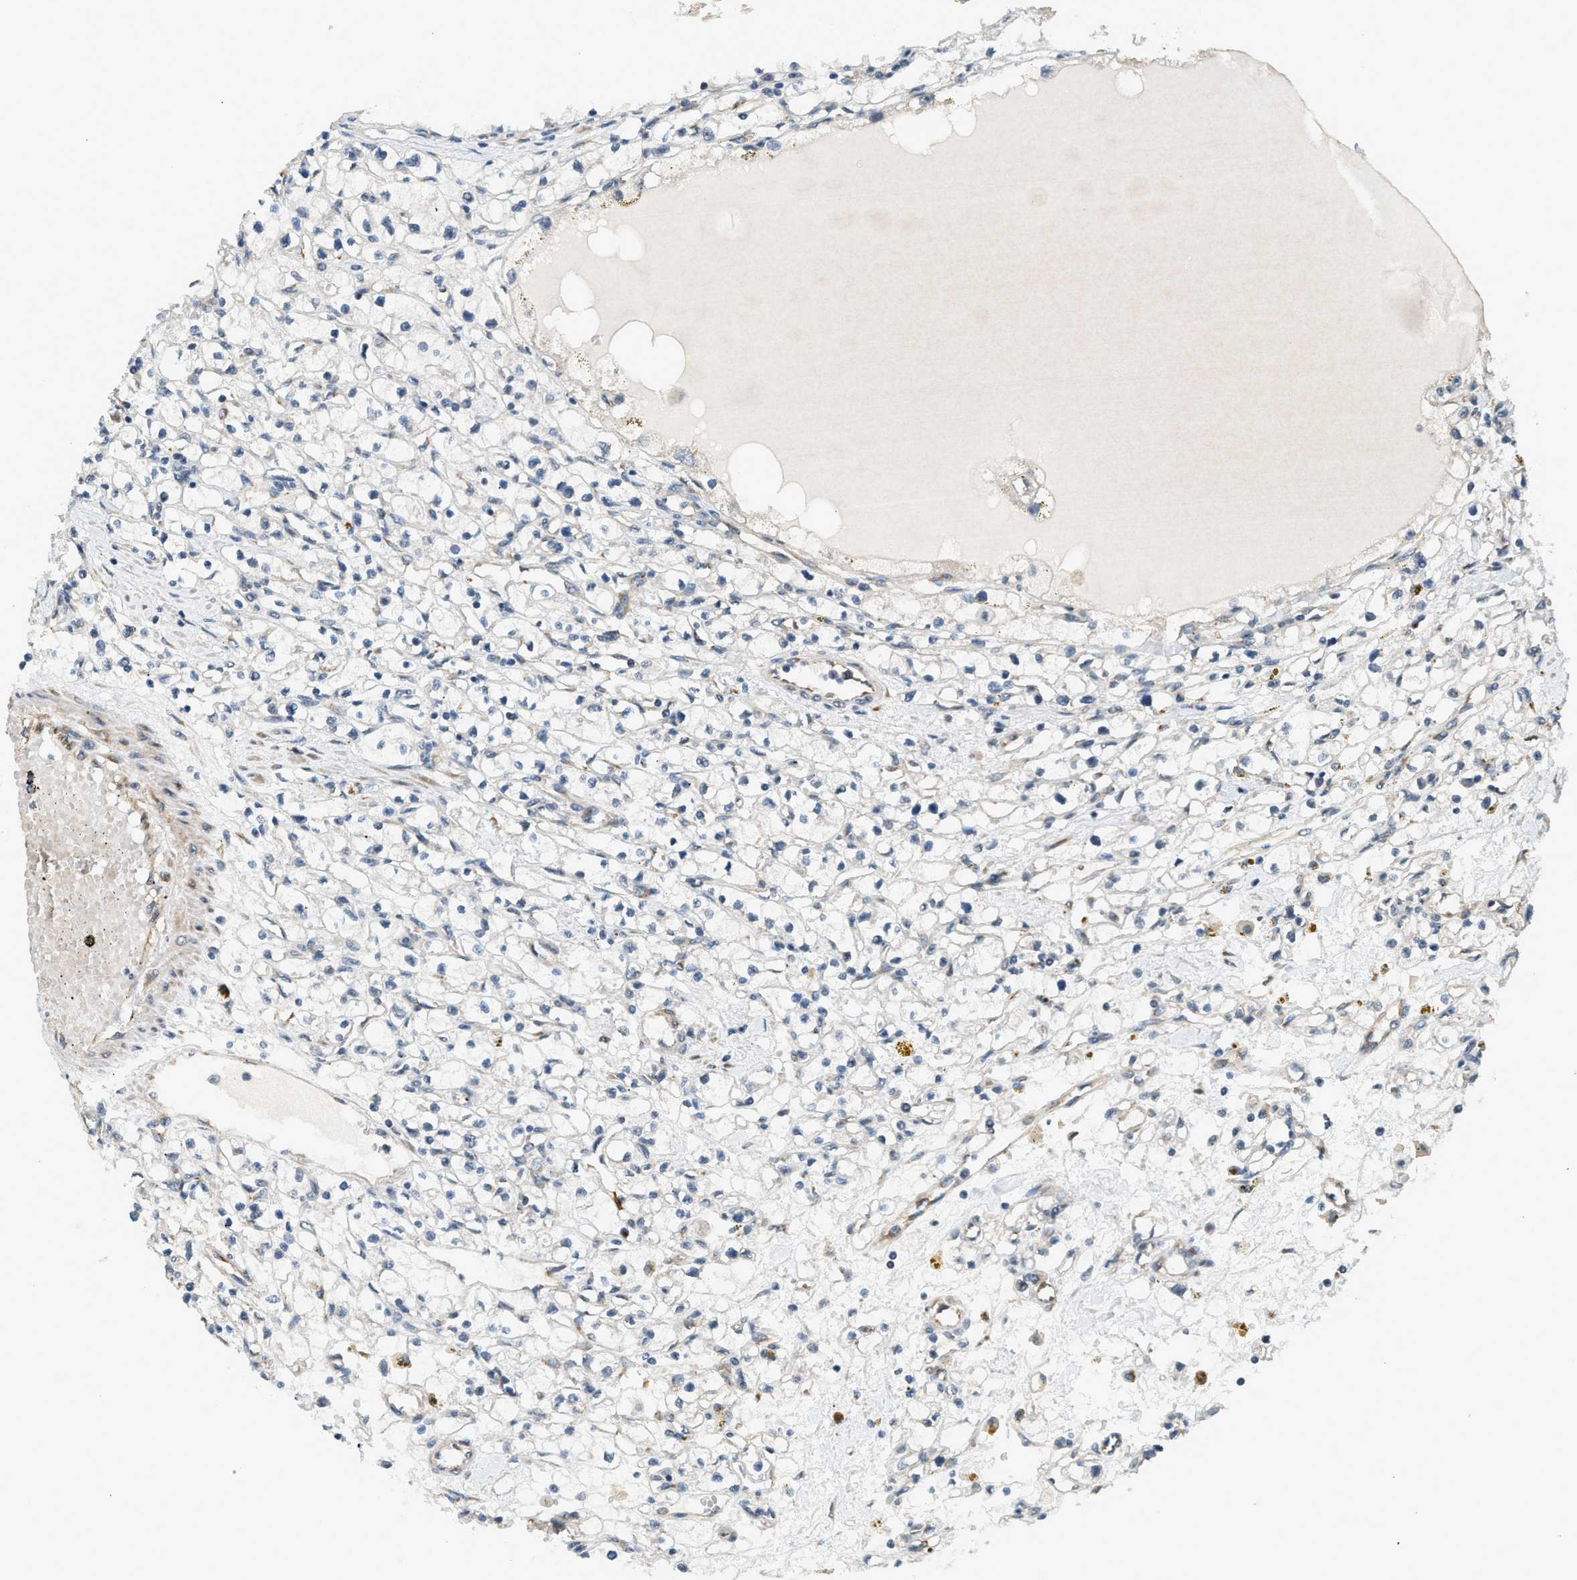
{"staining": {"intensity": "weak", "quantity": "<25%", "location": "cytoplasmic/membranous"}, "tissue": "renal cancer", "cell_type": "Tumor cells", "image_type": "cancer", "snomed": [{"axis": "morphology", "description": "Adenocarcinoma, NOS"}, {"axis": "topography", "description": "Kidney"}], "caption": "IHC photomicrograph of human renal adenocarcinoma stained for a protein (brown), which demonstrates no positivity in tumor cells.", "gene": "ALOX12", "patient": {"sex": "male", "age": 56}}